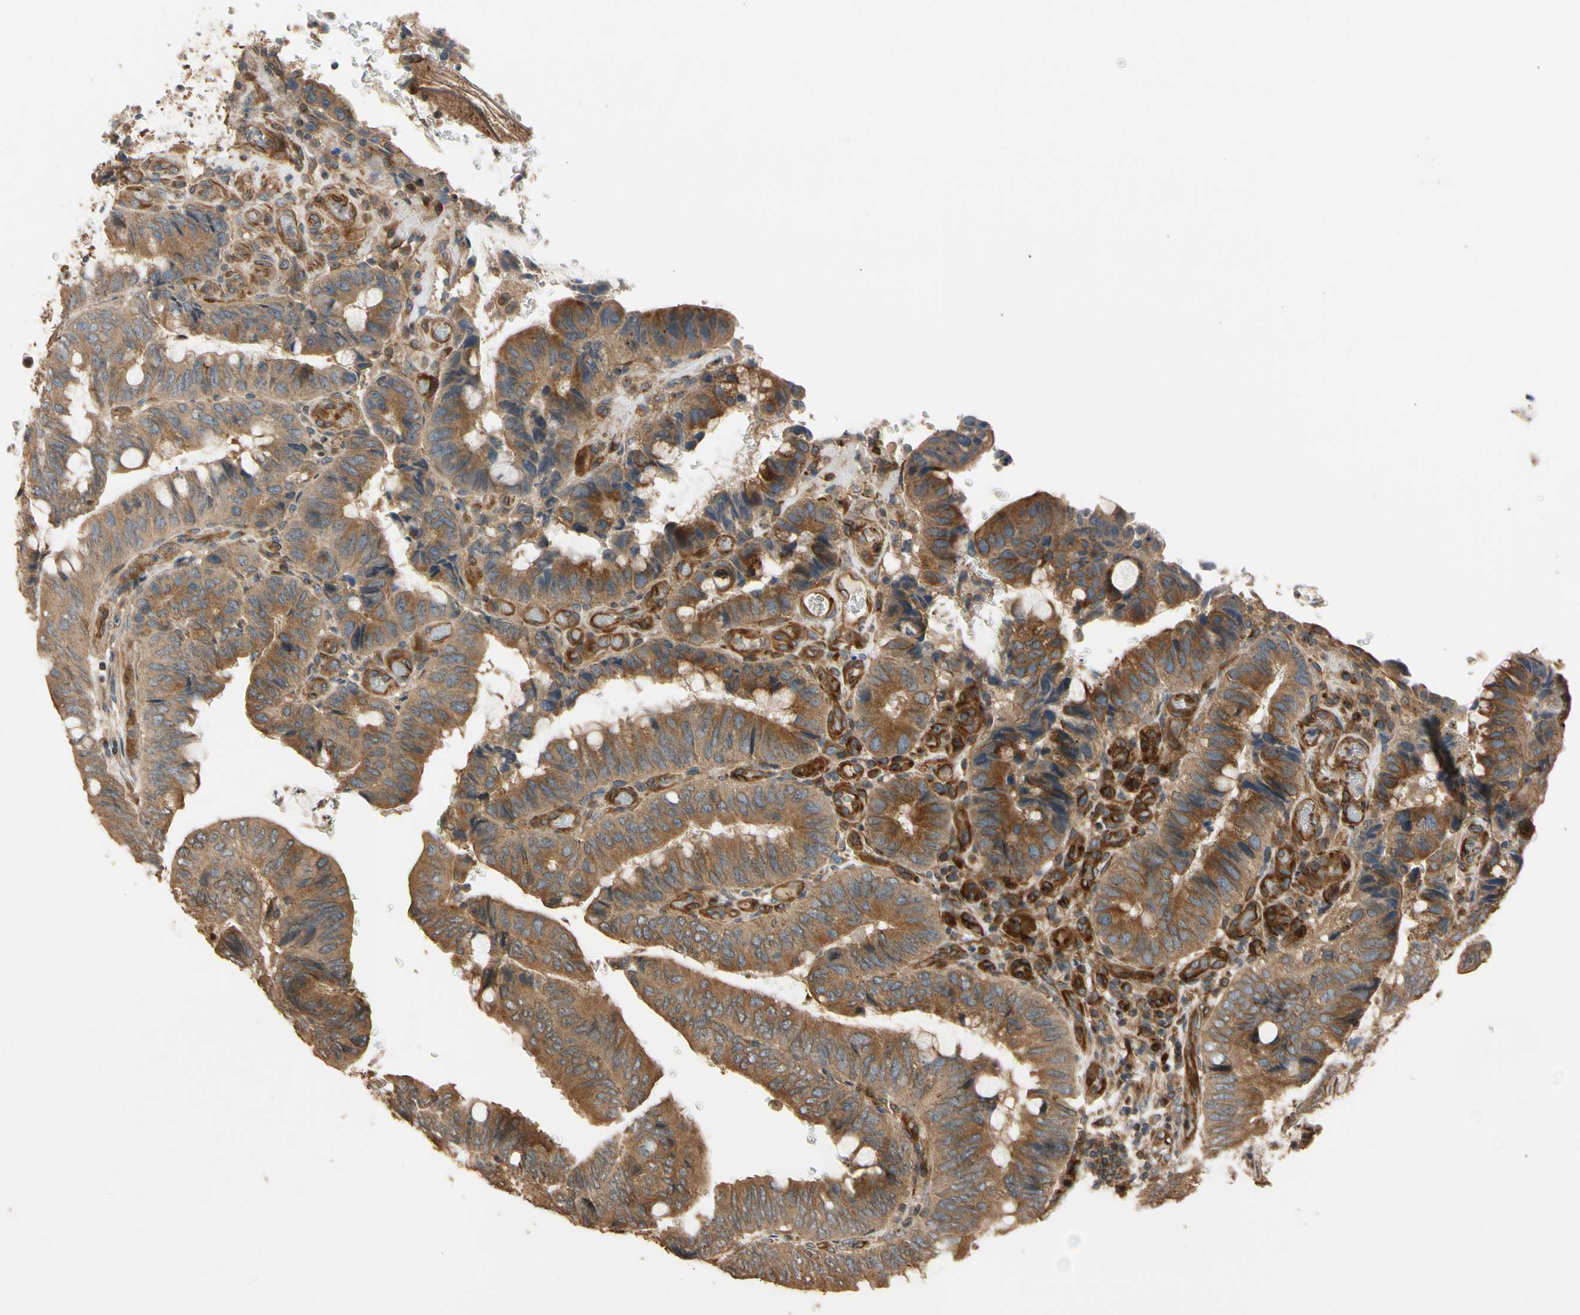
{"staining": {"intensity": "strong", "quantity": ">75%", "location": "cytoplasmic/membranous"}, "tissue": "colorectal cancer", "cell_type": "Tumor cells", "image_type": "cancer", "snomed": [{"axis": "morphology", "description": "Normal tissue, NOS"}, {"axis": "morphology", "description": "Adenocarcinoma, NOS"}, {"axis": "topography", "description": "Rectum"}, {"axis": "topography", "description": "Peripheral nerve tissue"}], "caption": "A high-resolution histopathology image shows IHC staining of colorectal cancer, which reveals strong cytoplasmic/membranous staining in approximately >75% of tumor cells. The staining is performed using DAB brown chromogen to label protein expression. The nuclei are counter-stained blue using hematoxylin.", "gene": "MGRN1", "patient": {"sex": "male", "age": 92}}